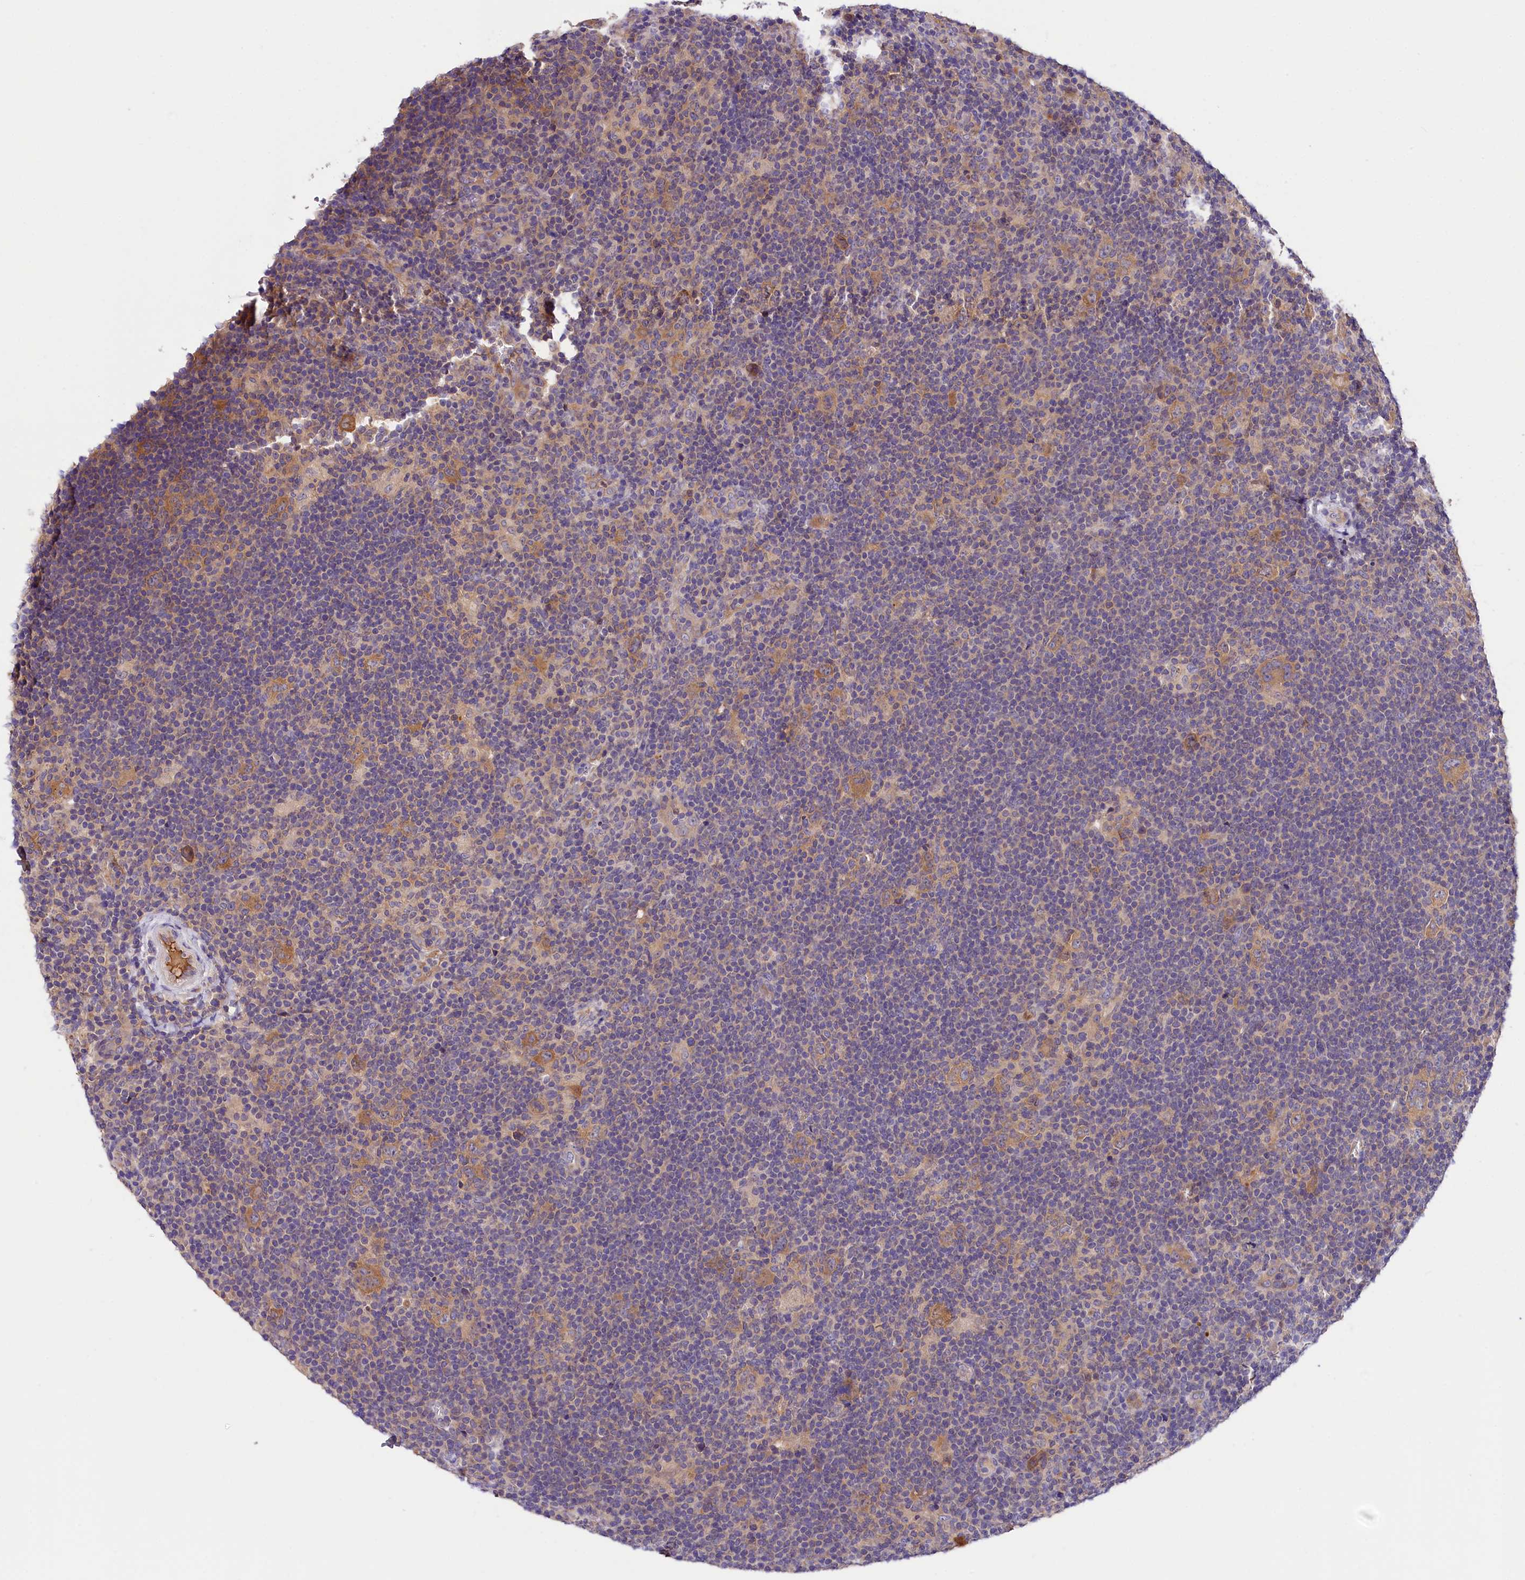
{"staining": {"intensity": "moderate", "quantity": "25%-75%", "location": "cytoplasmic/membranous"}, "tissue": "lymphoma", "cell_type": "Tumor cells", "image_type": "cancer", "snomed": [{"axis": "morphology", "description": "Hodgkin's disease, NOS"}, {"axis": "topography", "description": "Lymph node"}], "caption": "A photomicrograph of human Hodgkin's disease stained for a protein reveals moderate cytoplasmic/membranous brown staining in tumor cells. The protein is stained brown, and the nuclei are stained in blue (DAB (3,3'-diaminobenzidine) IHC with brightfield microscopy, high magnification).", "gene": "ARMC6", "patient": {"sex": "female", "age": 57}}